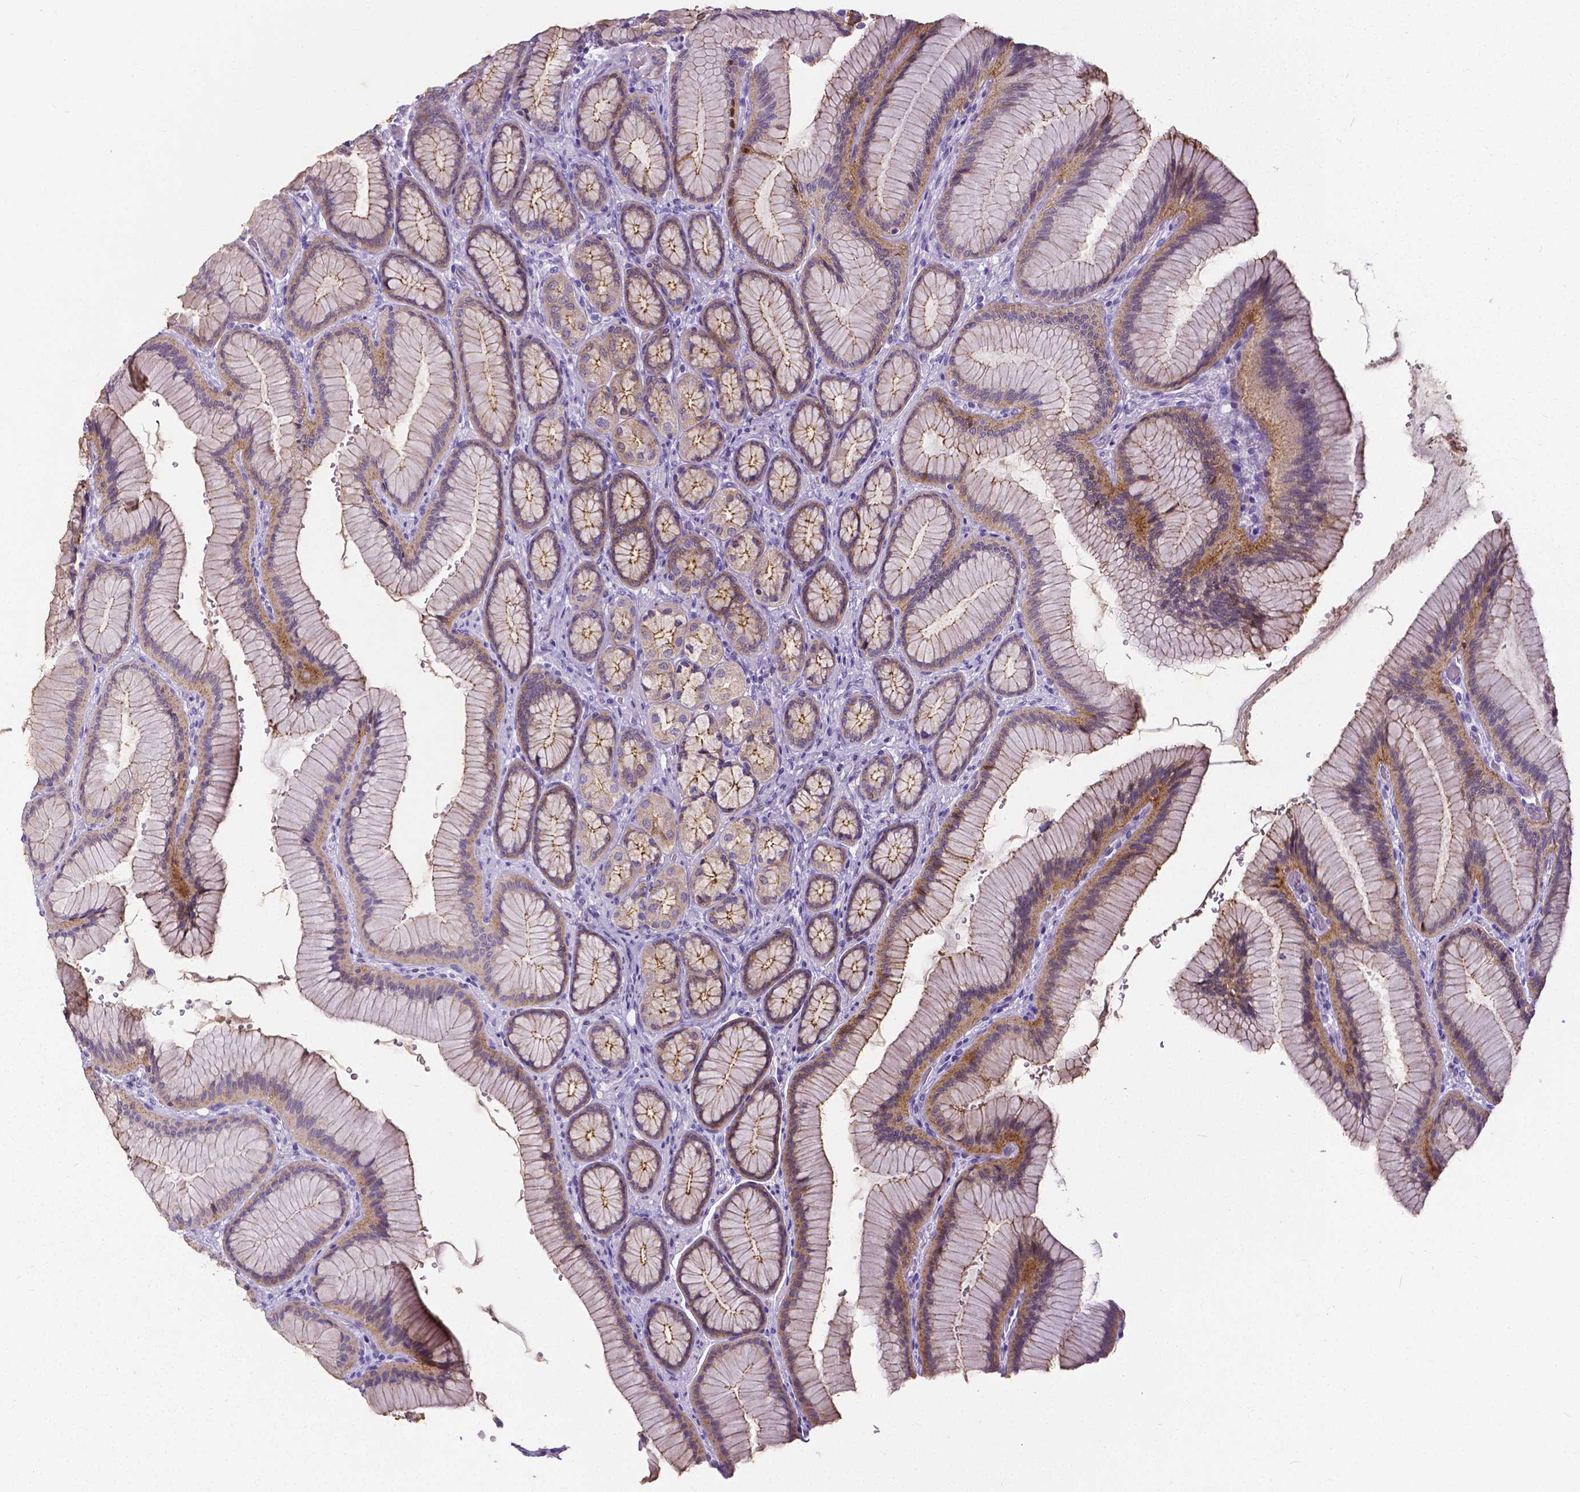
{"staining": {"intensity": "moderate", "quantity": ">75%", "location": "cytoplasmic/membranous"}, "tissue": "stomach", "cell_type": "Glandular cells", "image_type": "normal", "snomed": [{"axis": "morphology", "description": "Normal tissue, NOS"}, {"axis": "morphology", "description": "Adenocarcinoma, NOS"}, {"axis": "morphology", "description": "Adenocarcinoma, High grade"}, {"axis": "topography", "description": "Stomach, upper"}, {"axis": "topography", "description": "Stomach"}], "caption": "Immunohistochemical staining of unremarkable stomach shows medium levels of moderate cytoplasmic/membranous expression in approximately >75% of glandular cells.", "gene": "OCLN", "patient": {"sex": "female", "age": 65}}